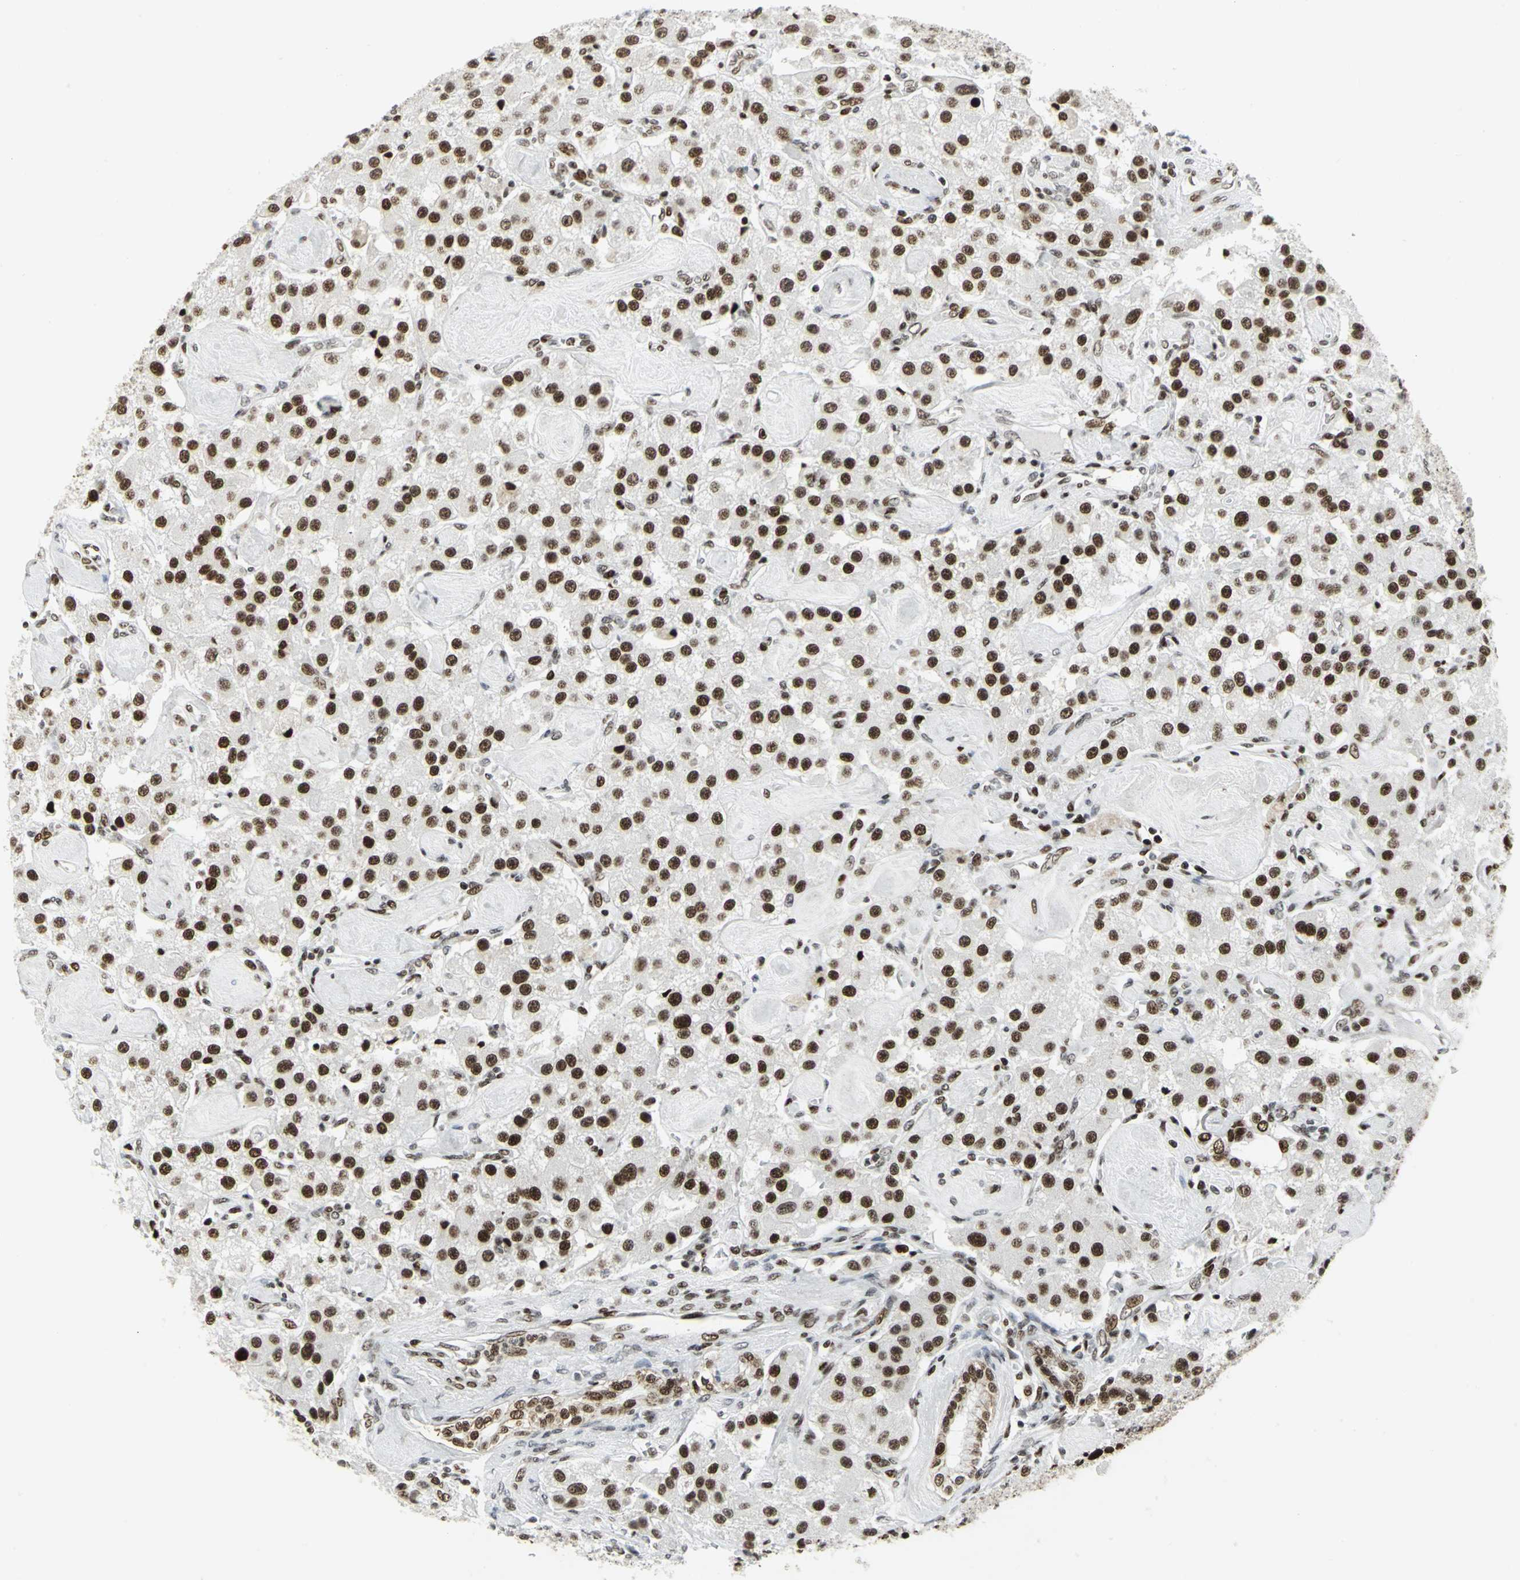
{"staining": {"intensity": "moderate", "quantity": ">75%", "location": "nuclear"}, "tissue": "carcinoid", "cell_type": "Tumor cells", "image_type": "cancer", "snomed": [{"axis": "morphology", "description": "Carcinoid, malignant, NOS"}, {"axis": "topography", "description": "Pancreas"}], "caption": "The photomicrograph shows staining of carcinoid (malignant), revealing moderate nuclear protein expression (brown color) within tumor cells.", "gene": "SMARCA4", "patient": {"sex": "male", "age": 41}}